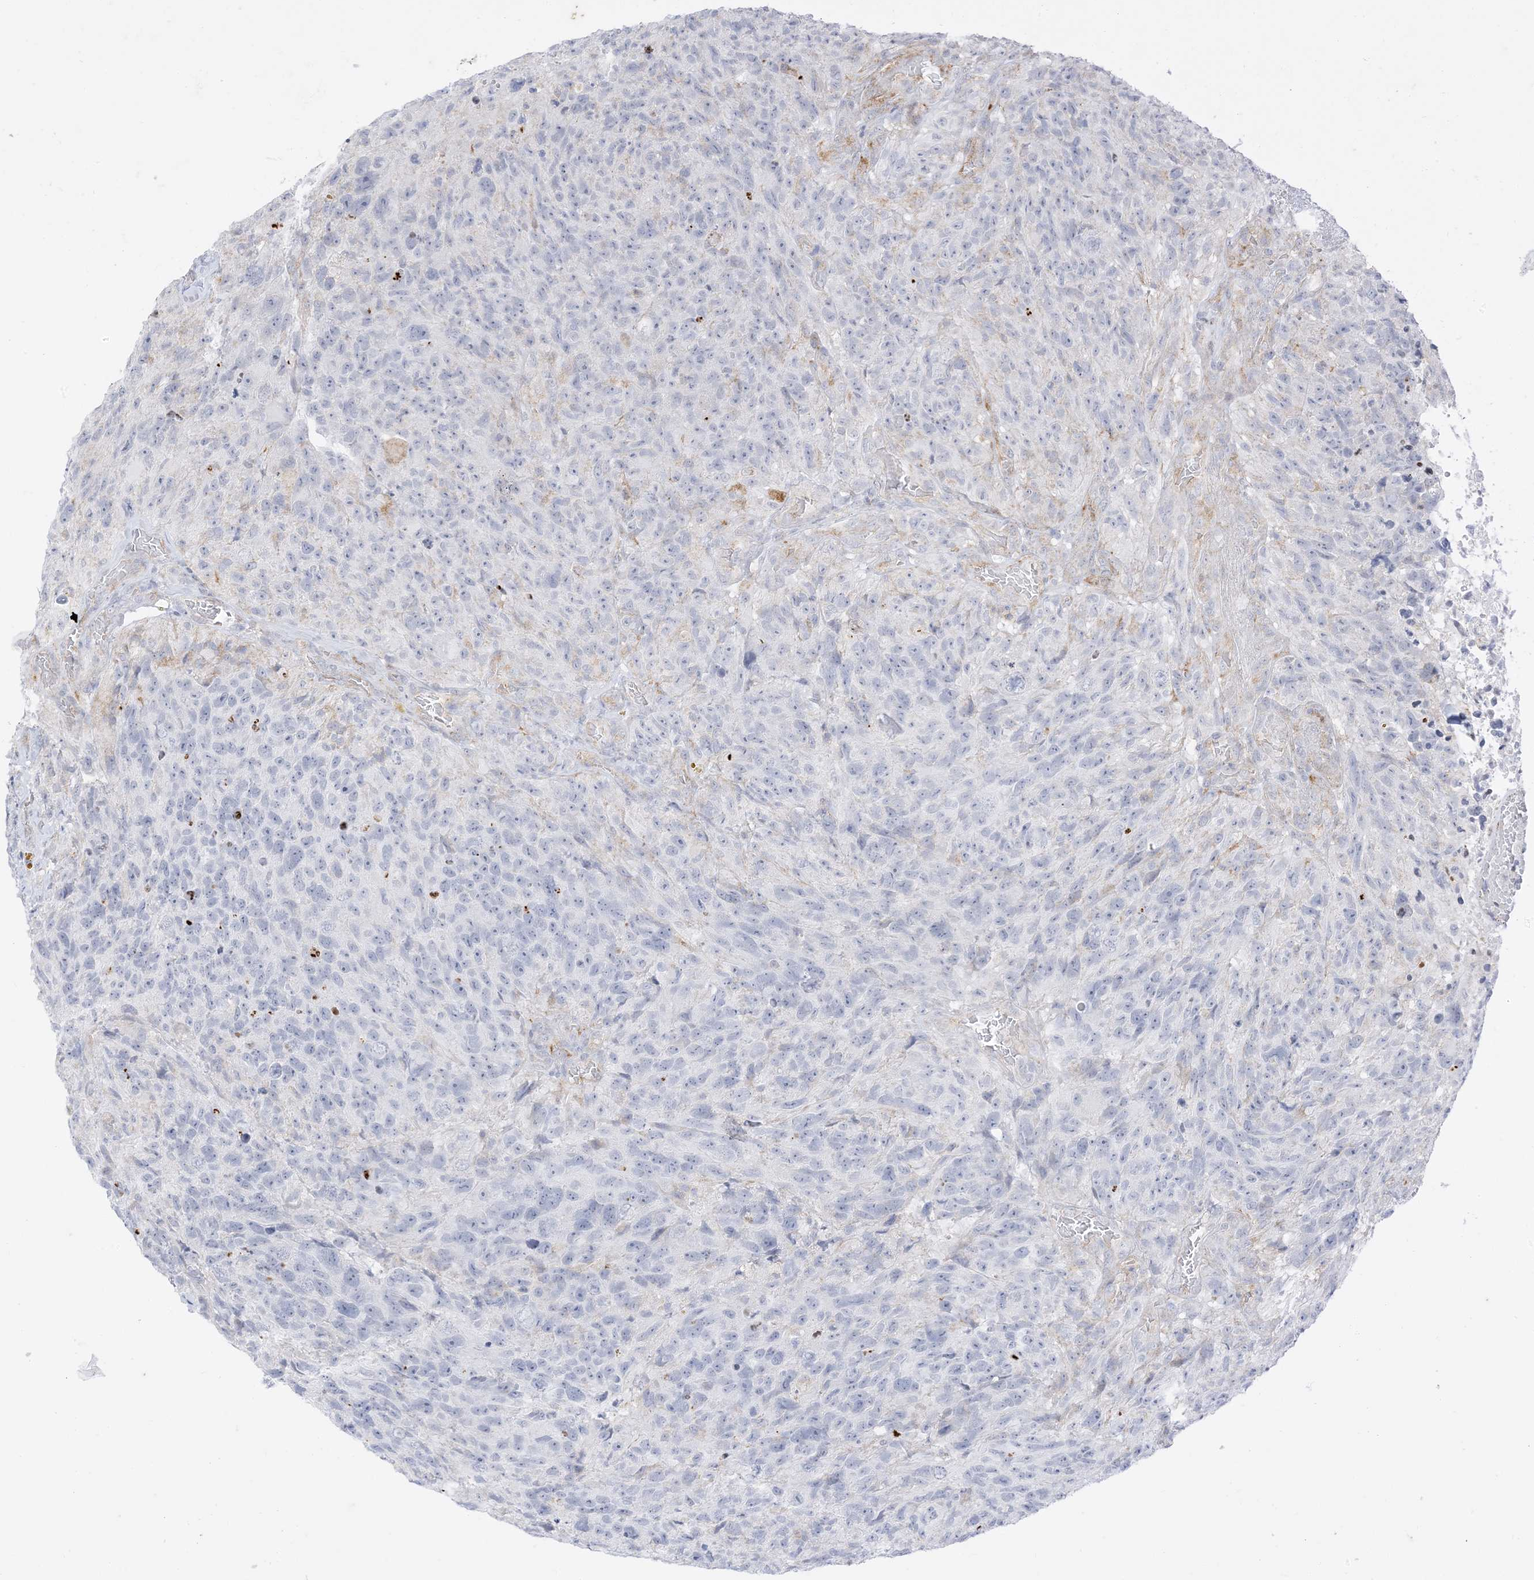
{"staining": {"intensity": "negative", "quantity": "none", "location": "none"}, "tissue": "glioma", "cell_type": "Tumor cells", "image_type": "cancer", "snomed": [{"axis": "morphology", "description": "Glioma, malignant, High grade"}, {"axis": "topography", "description": "Brain"}], "caption": "Tumor cells show no significant staining in malignant glioma (high-grade).", "gene": "RAC1", "patient": {"sex": "male", "age": 69}}